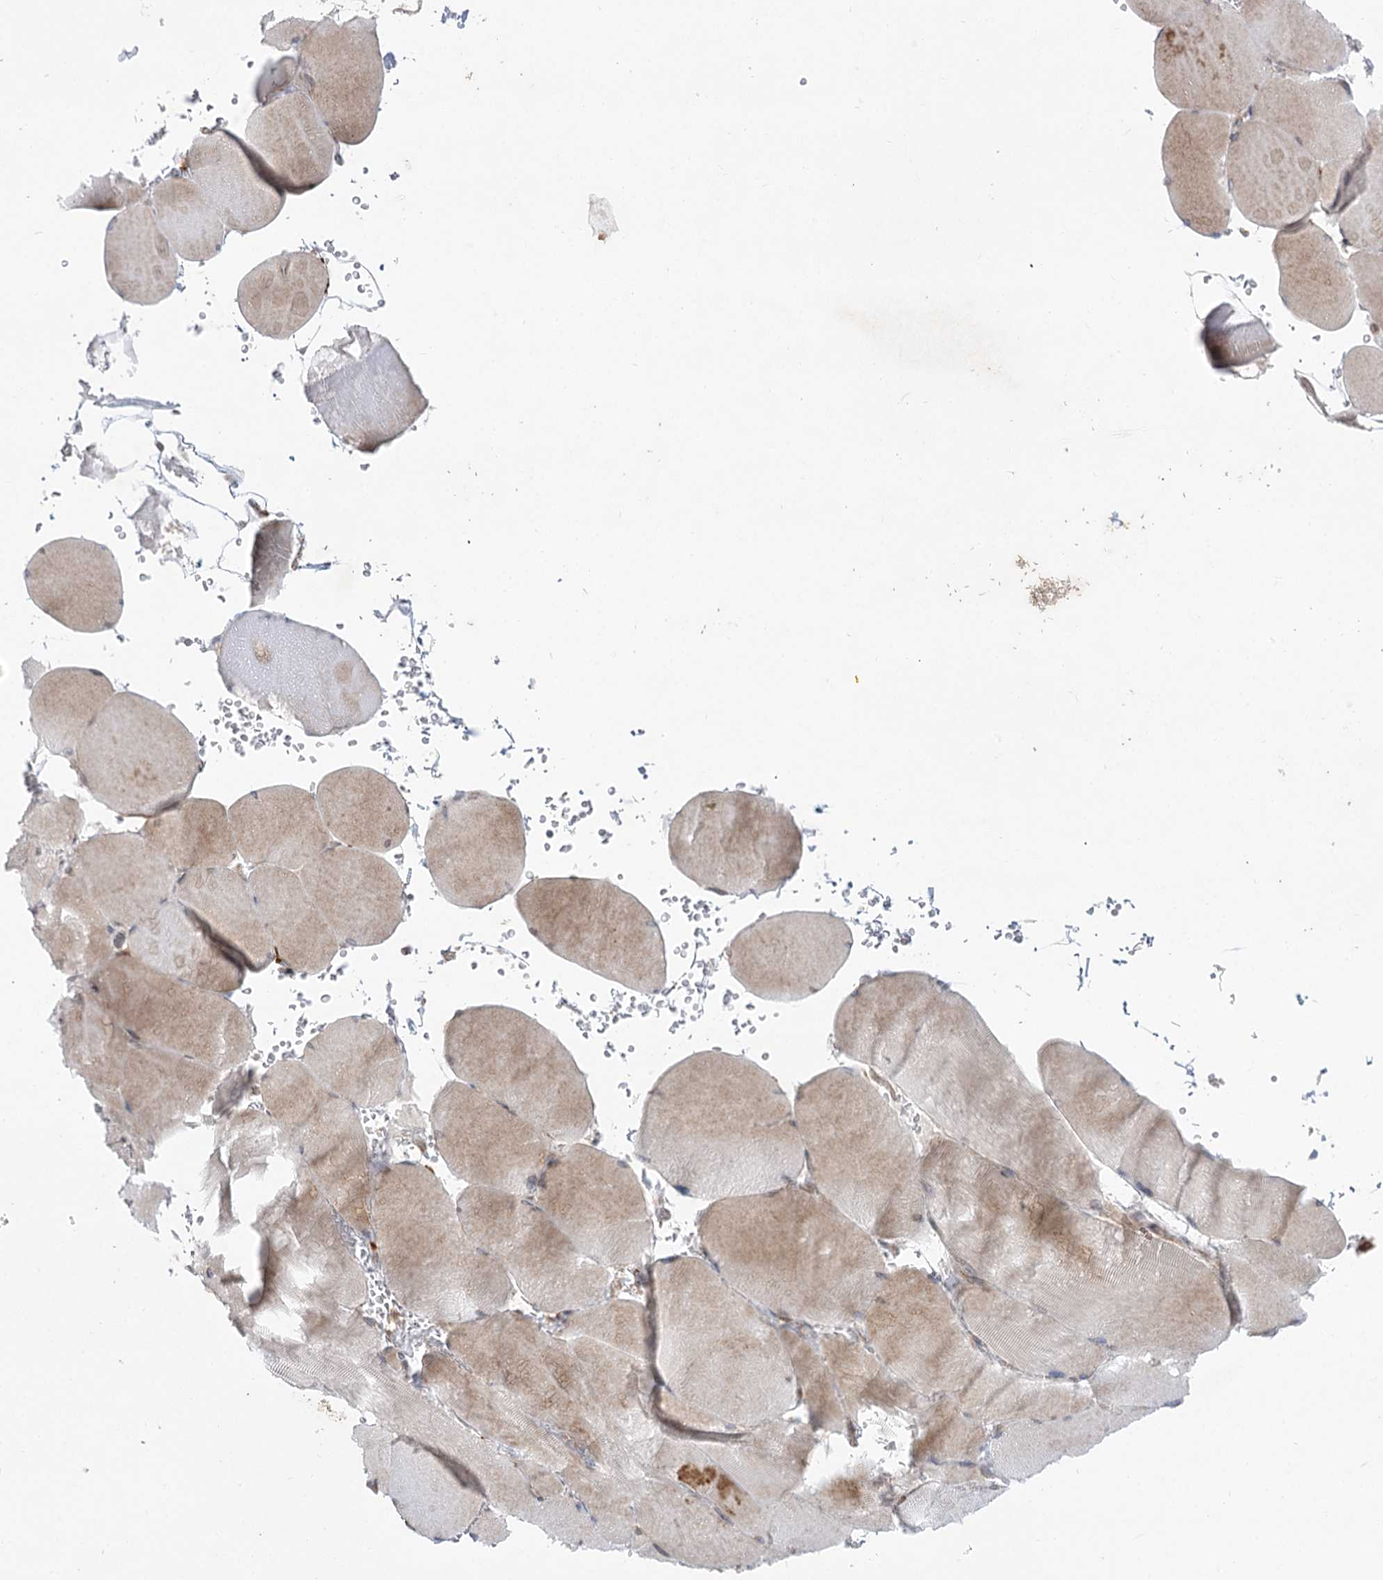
{"staining": {"intensity": "moderate", "quantity": "<25%", "location": "cytoplasmic/membranous"}, "tissue": "skeletal muscle", "cell_type": "Myocytes", "image_type": "normal", "snomed": [{"axis": "morphology", "description": "Normal tissue, NOS"}, {"axis": "topography", "description": "Skeletal muscle"}, {"axis": "topography", "description": "Head-Neck"}], "caption": "A histopathology image showing moderate cytoplasmic/membranous staining in approximately <25% of myocytes in unremarkable skeletal muscle, as visualized by brown immunohistochemical staining.", "gene": "SH3BP5L", "patient": {"sex": "male", "age": 66}}